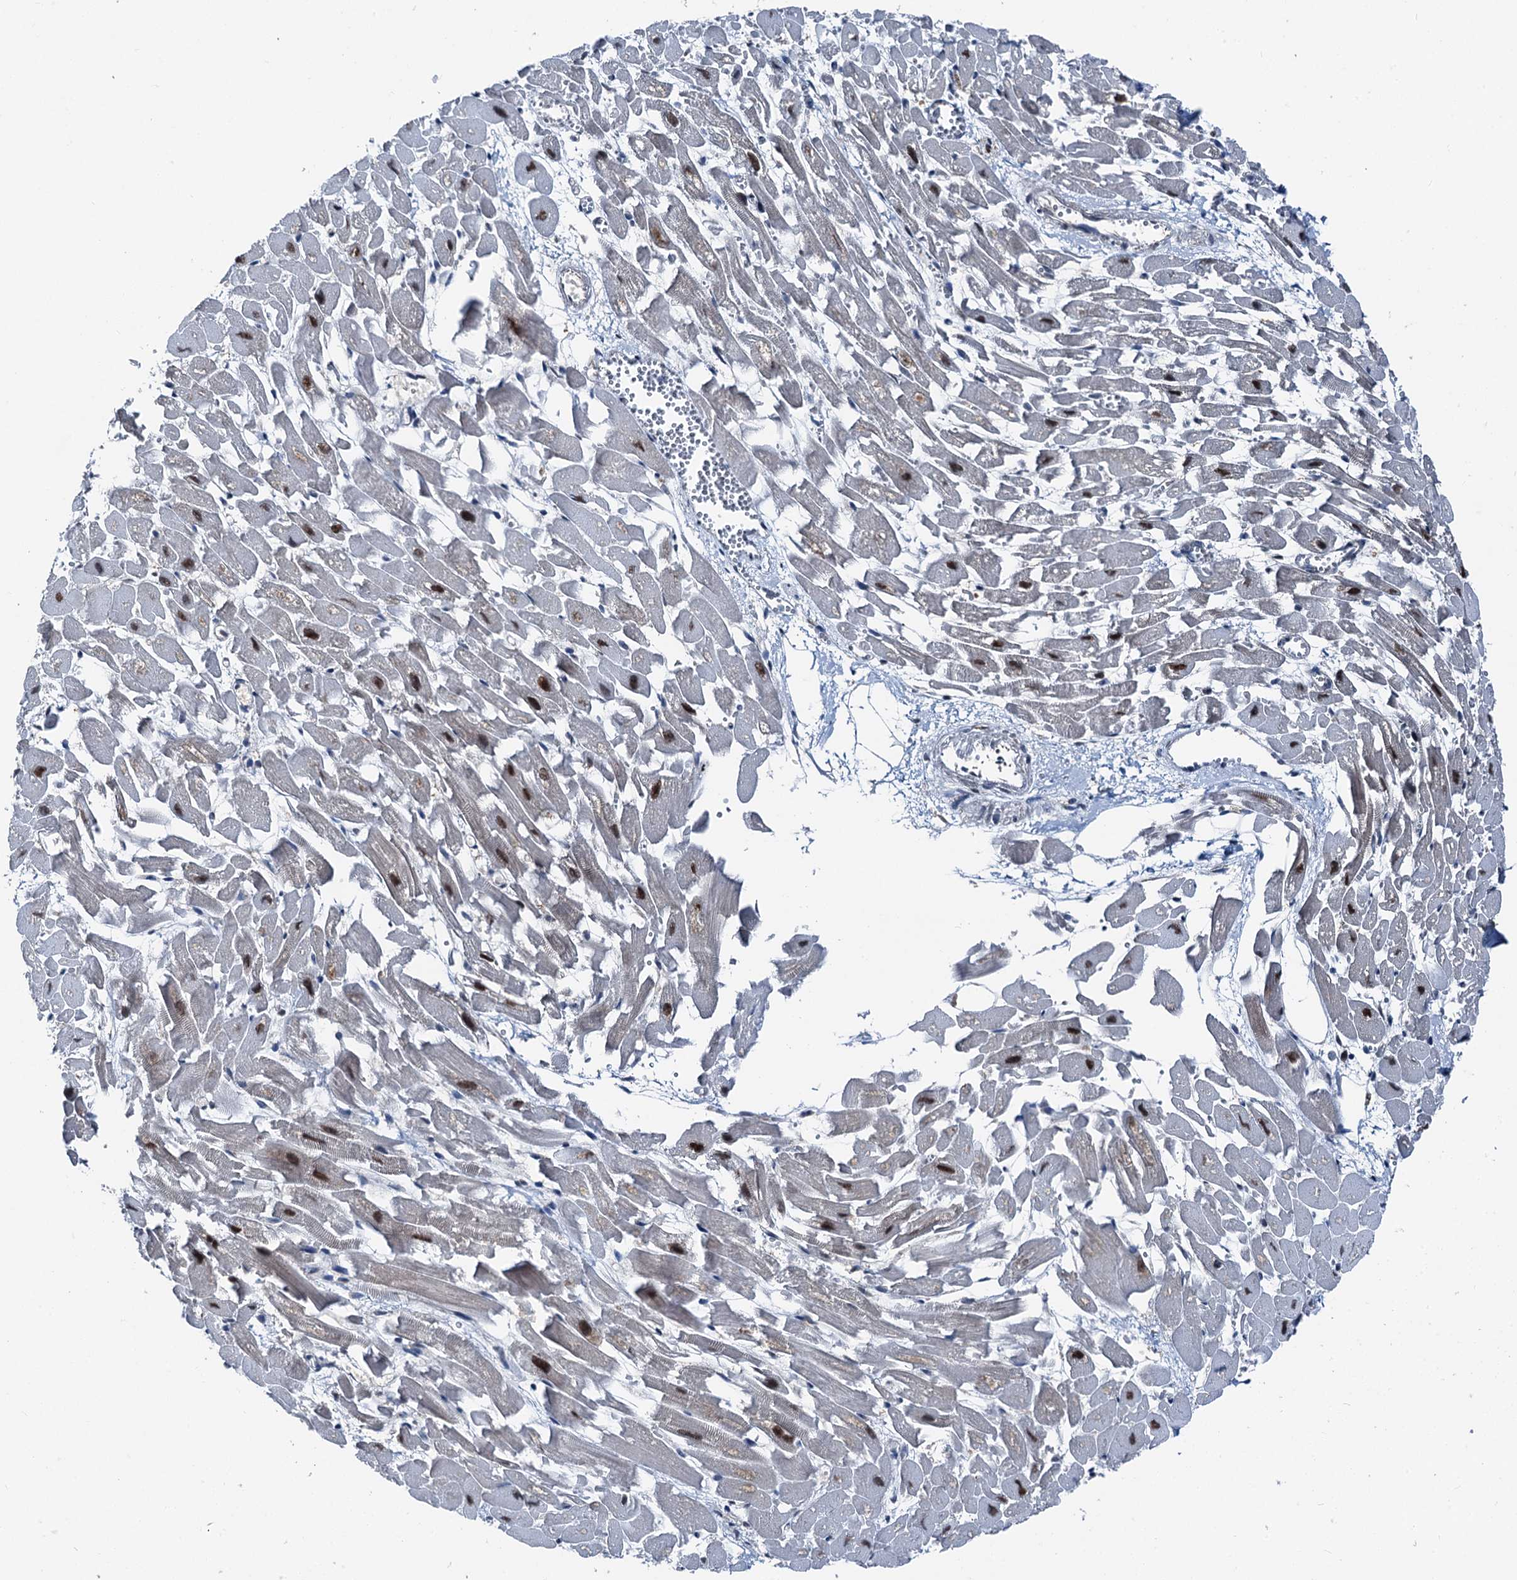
{"staining": {"intensity": "moderate", "quantity": ">75%", "location": "nuclear"}, "tissue": "heart muscle", "cell_type": "Cardiomyocytes", "image_type": "normal", "snomed": [{"axis": "morphology", "description": "Normal tissue, NOS"}, {"axis": "topography", "description": "Heart"}], "caption": "Immunohistochemical staining of benign human heart muscle exhibits medium levels of moderate nuclear staining in about >75% of cardiomyocytes.", "gene": "PSMD13", "patient": {"sex": "female", "age": 64}}